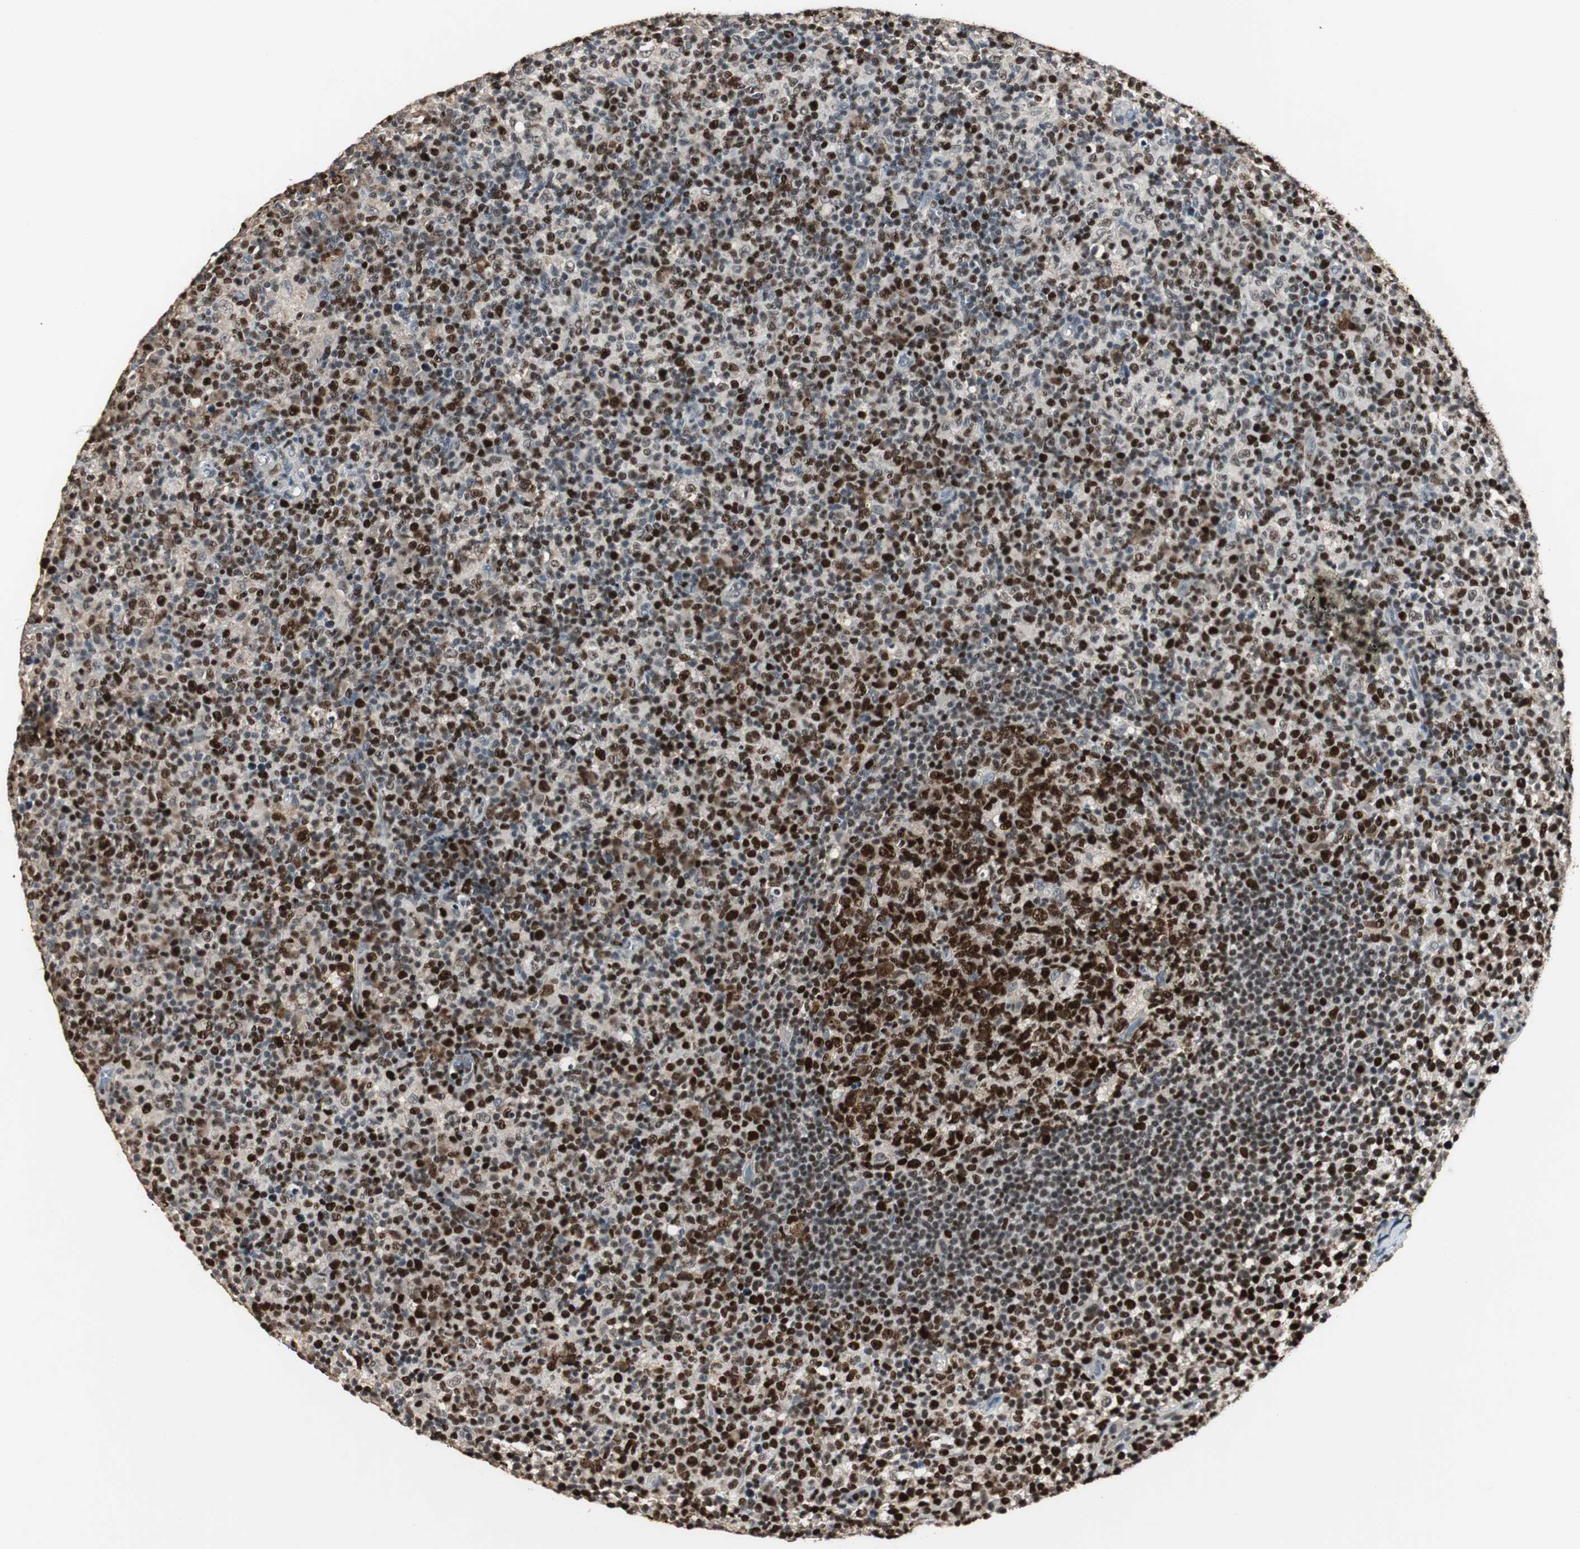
{"staining": {"intensity": "strong", "quantity": ">75%", "location": "nuclear"}, "tissue": "lymph node", "cell_type": "Germinal center cells", "image_type": "normal", "snomed": [{"axis": "morphology", "description": "Normal tissue, NOS"}, {"axis": "morphology", "description": "Inflammation, NOS"}, {"axis": "topography", "description": "Lymph node"}], "caption": "A brown stain shows strong nuclear expression of a protein in germinal center cells of normal lymph node. (DAB IHC, brown staining for protein, blue staining for nuclei).", "gene": "FEN1", "patient": {"sex": "male", "age": 55}}